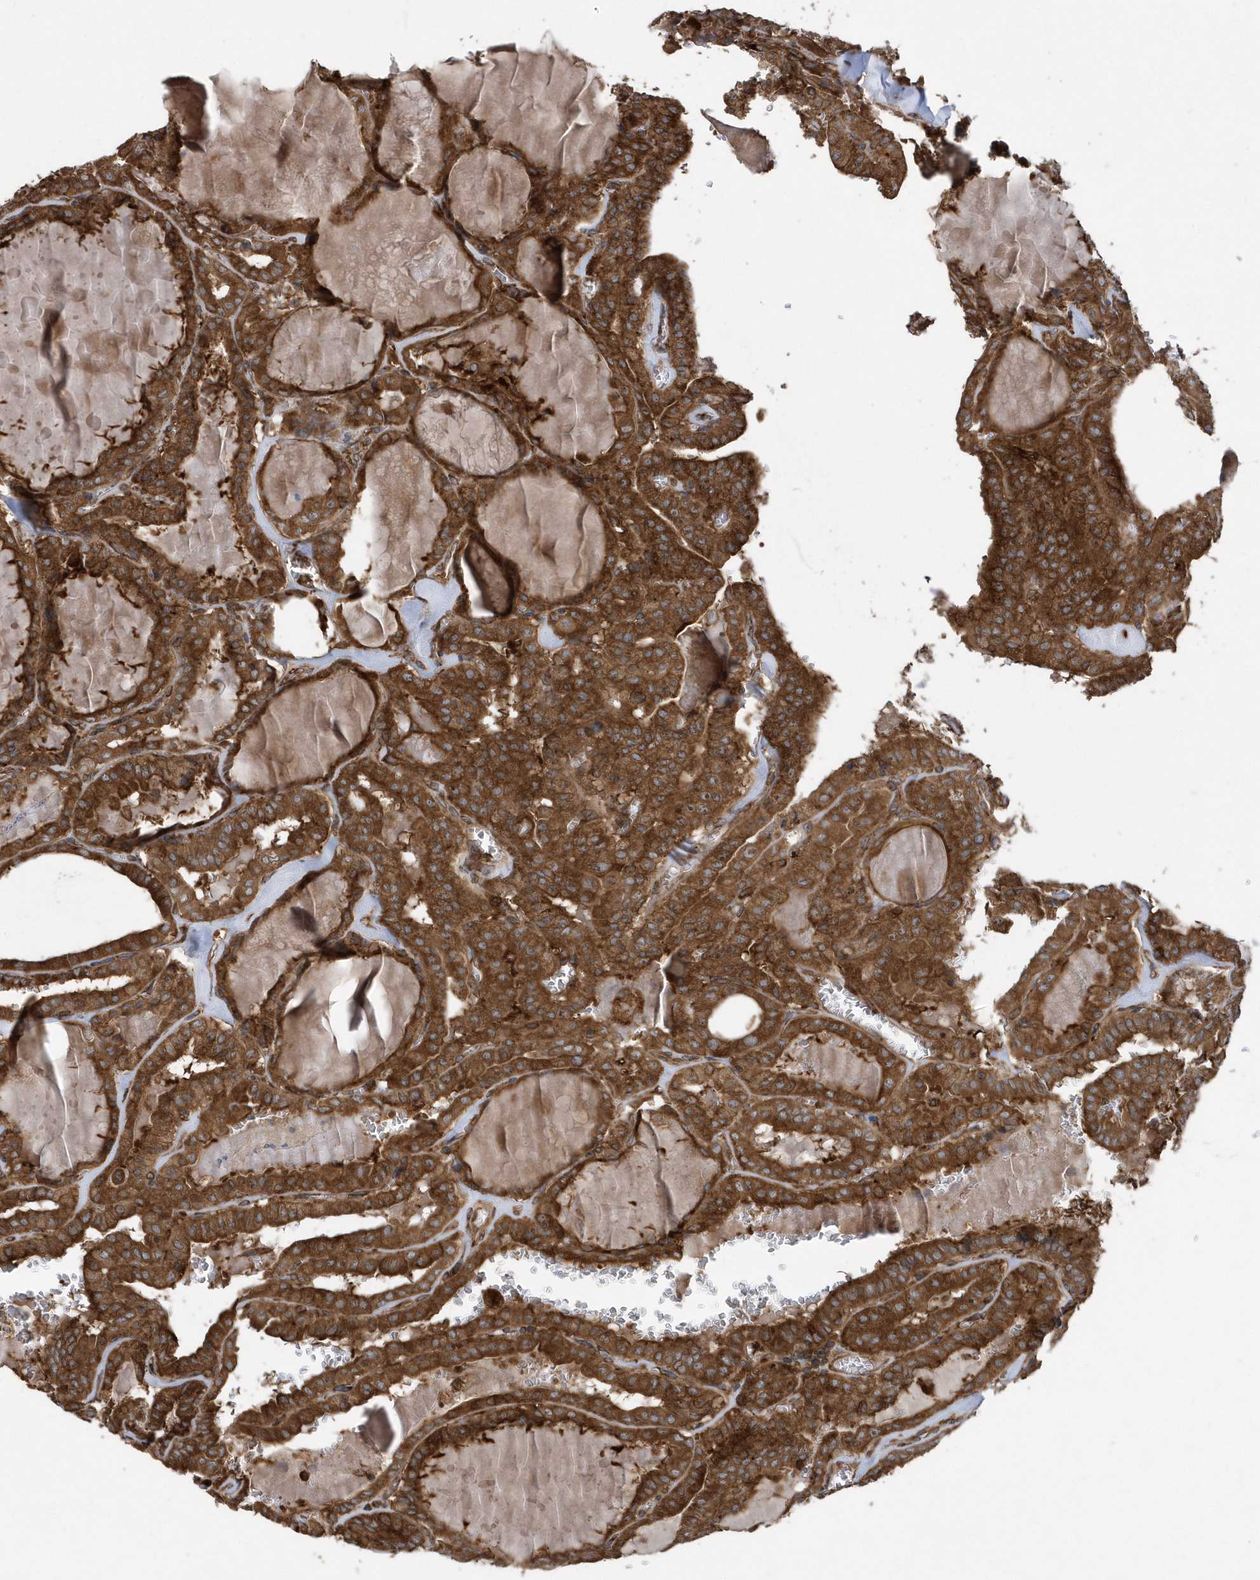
{"staining": {"intensity": "strong", "quantity": ">75%", "location": "cytoplasmic/membranous"}, "tissue": "thyroid cancer", "cell_type": "Tumor cells", "image_type": "cancer", "snomed": [{"axis": "morphology", "description": "Papillary adenocarcinoma, NOS"}, {"axis": "topography", "description": "Thyroid gland"}], "caption": "A brown stain shows strong cytoplasmic/membranous staining of a protein in thyroid cancer (papillary adenocarcinoma) tumor cells. Ihc stains the protein in brown and the nuclei are stained blue.", "gene": "WASHC5", "patient": {"sex": "male", "age": 52}}